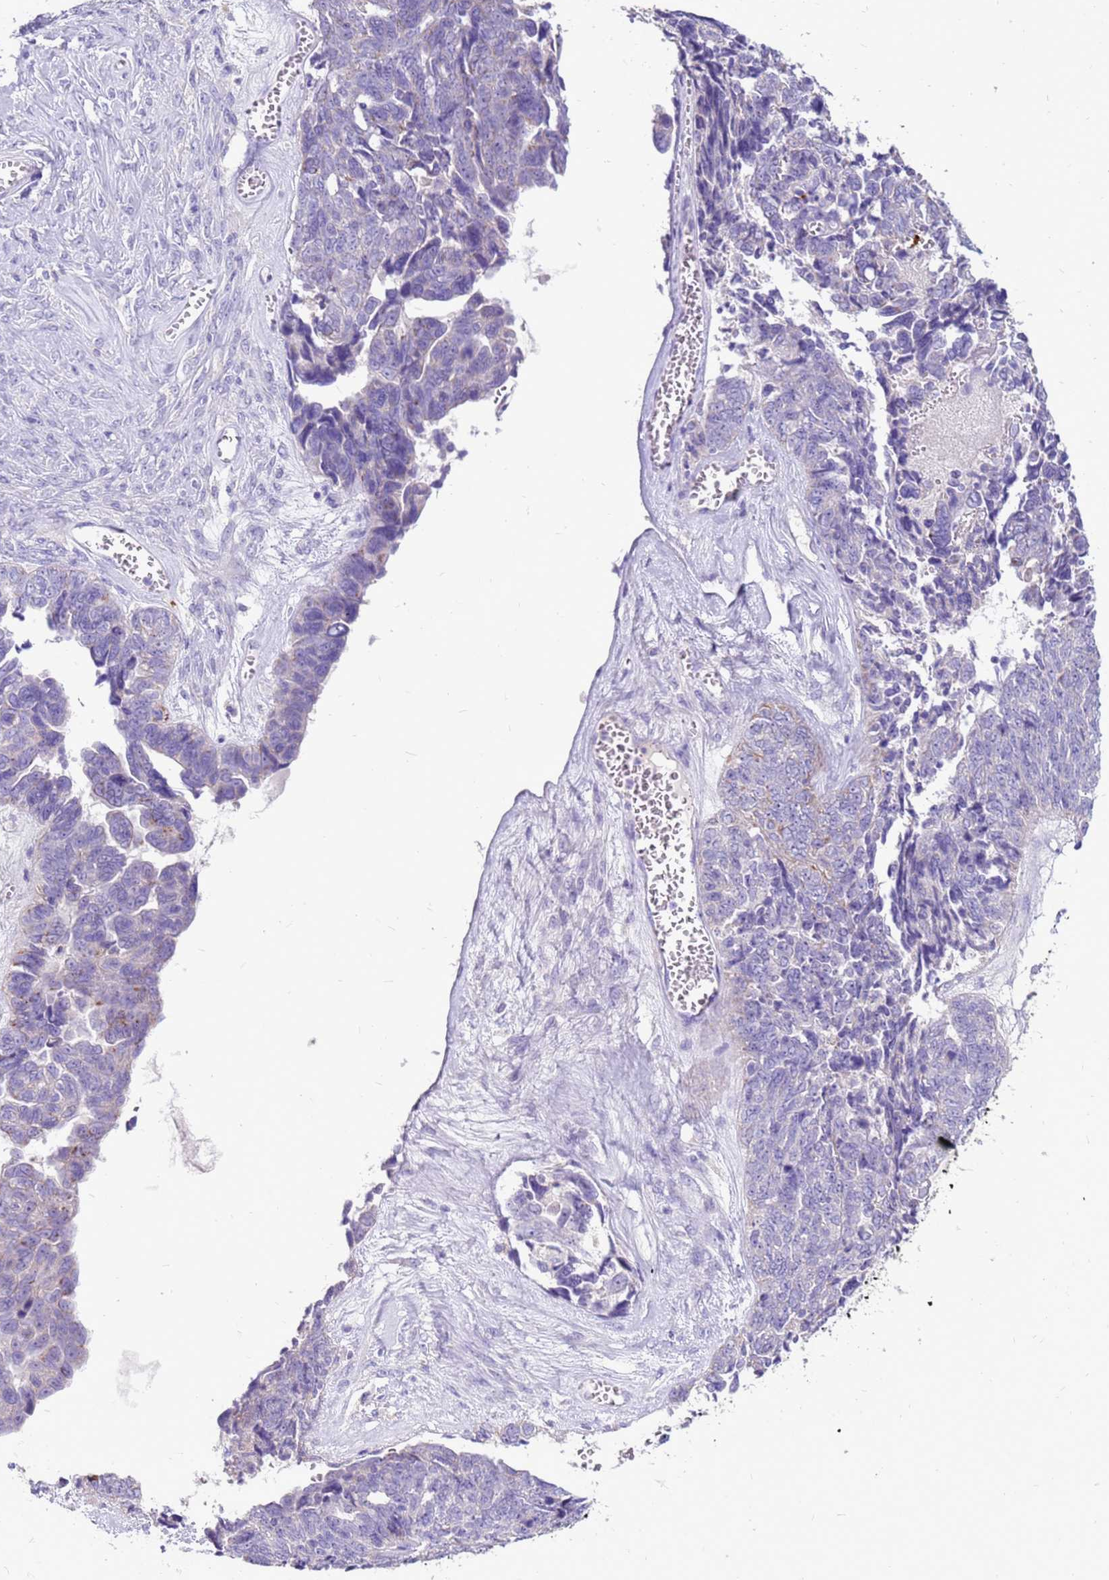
{"staining": {"intensity": "negative", "quantity": "none", "location": "none"}, "tissue": "ovarian cancer", "cell_type": "Tumor cells", "image_type": "cancer", "snomed": [{"axis": "morphology", "description": "Cystadenocarcinoma, serous, NOS"}, {"axis": "topography", "description": "Ovary"}], "caption": "Tumor cells are negative for brown protein staining in serous cystadenocarcinoma (ovarian). (DAB immunohistochemistry visualized using brightfield microscopy, high magnification).", "gene": "PDE10A", "patient": {"sex": "female", "age": 79}}